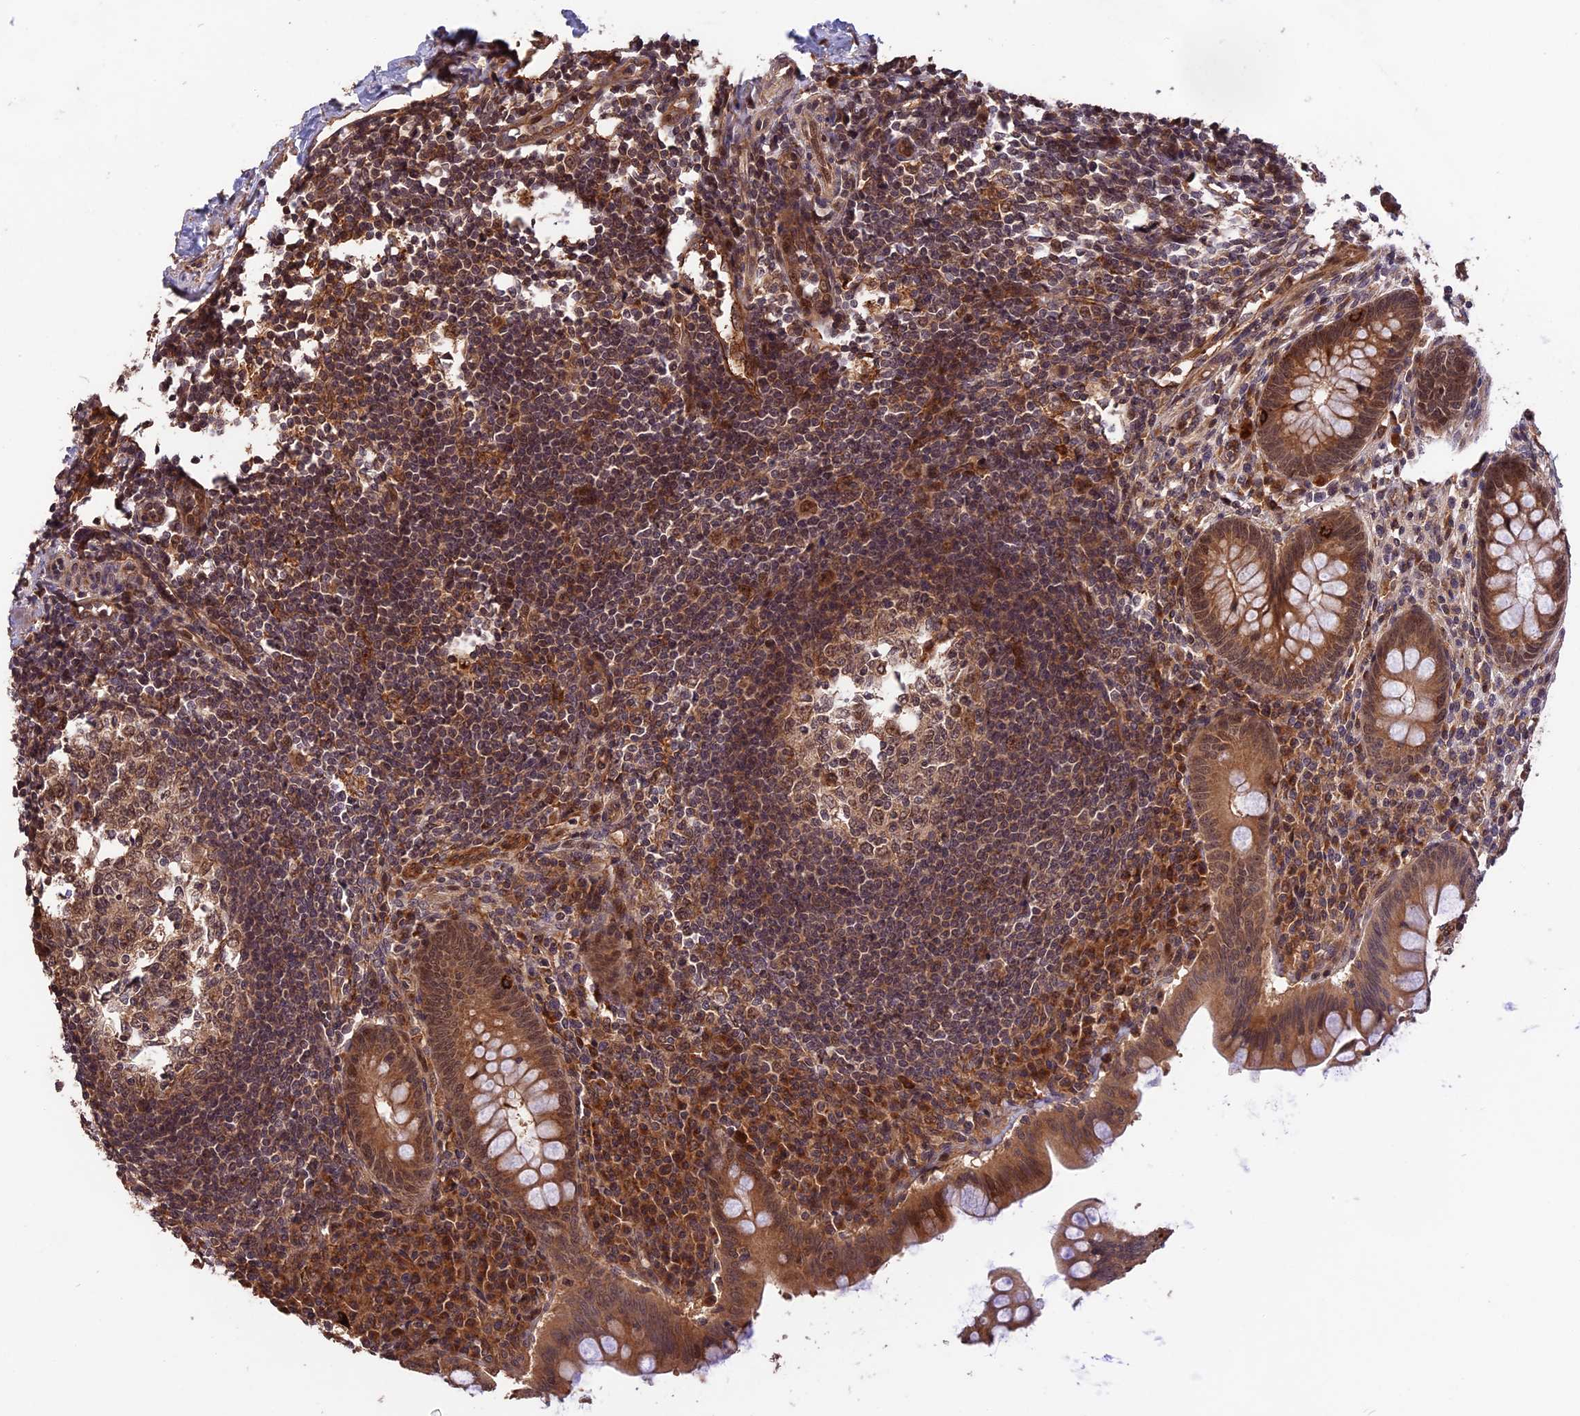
{"staining": {"intensity": "moderate", "quantity": ">75%", "location": "cytoplasmic/membranous,nuclear"}, "tissue": "appendix", "cell_type": "Glandular cells", "image_type": "normal", "snomed": [{"axis": "morphology", "description": "Normal tissue, NOS"}, {"axis": "topography", "description": "Appendix"}], "caption": "An IHC histopathology image of unremarkable tissue is shown. Protein staining in brown shows moderate cytoplasmic/membranous,nuclear positivity in appendix within glandular cells. The staining was performed using DAB (3,3'-diaminobenzidine), with brown indicating positive protein expression. Nuclei are stained blue with hematoxylin.", "gene": "ESCO1", "patient": {"sex": "female", "age": 33}}